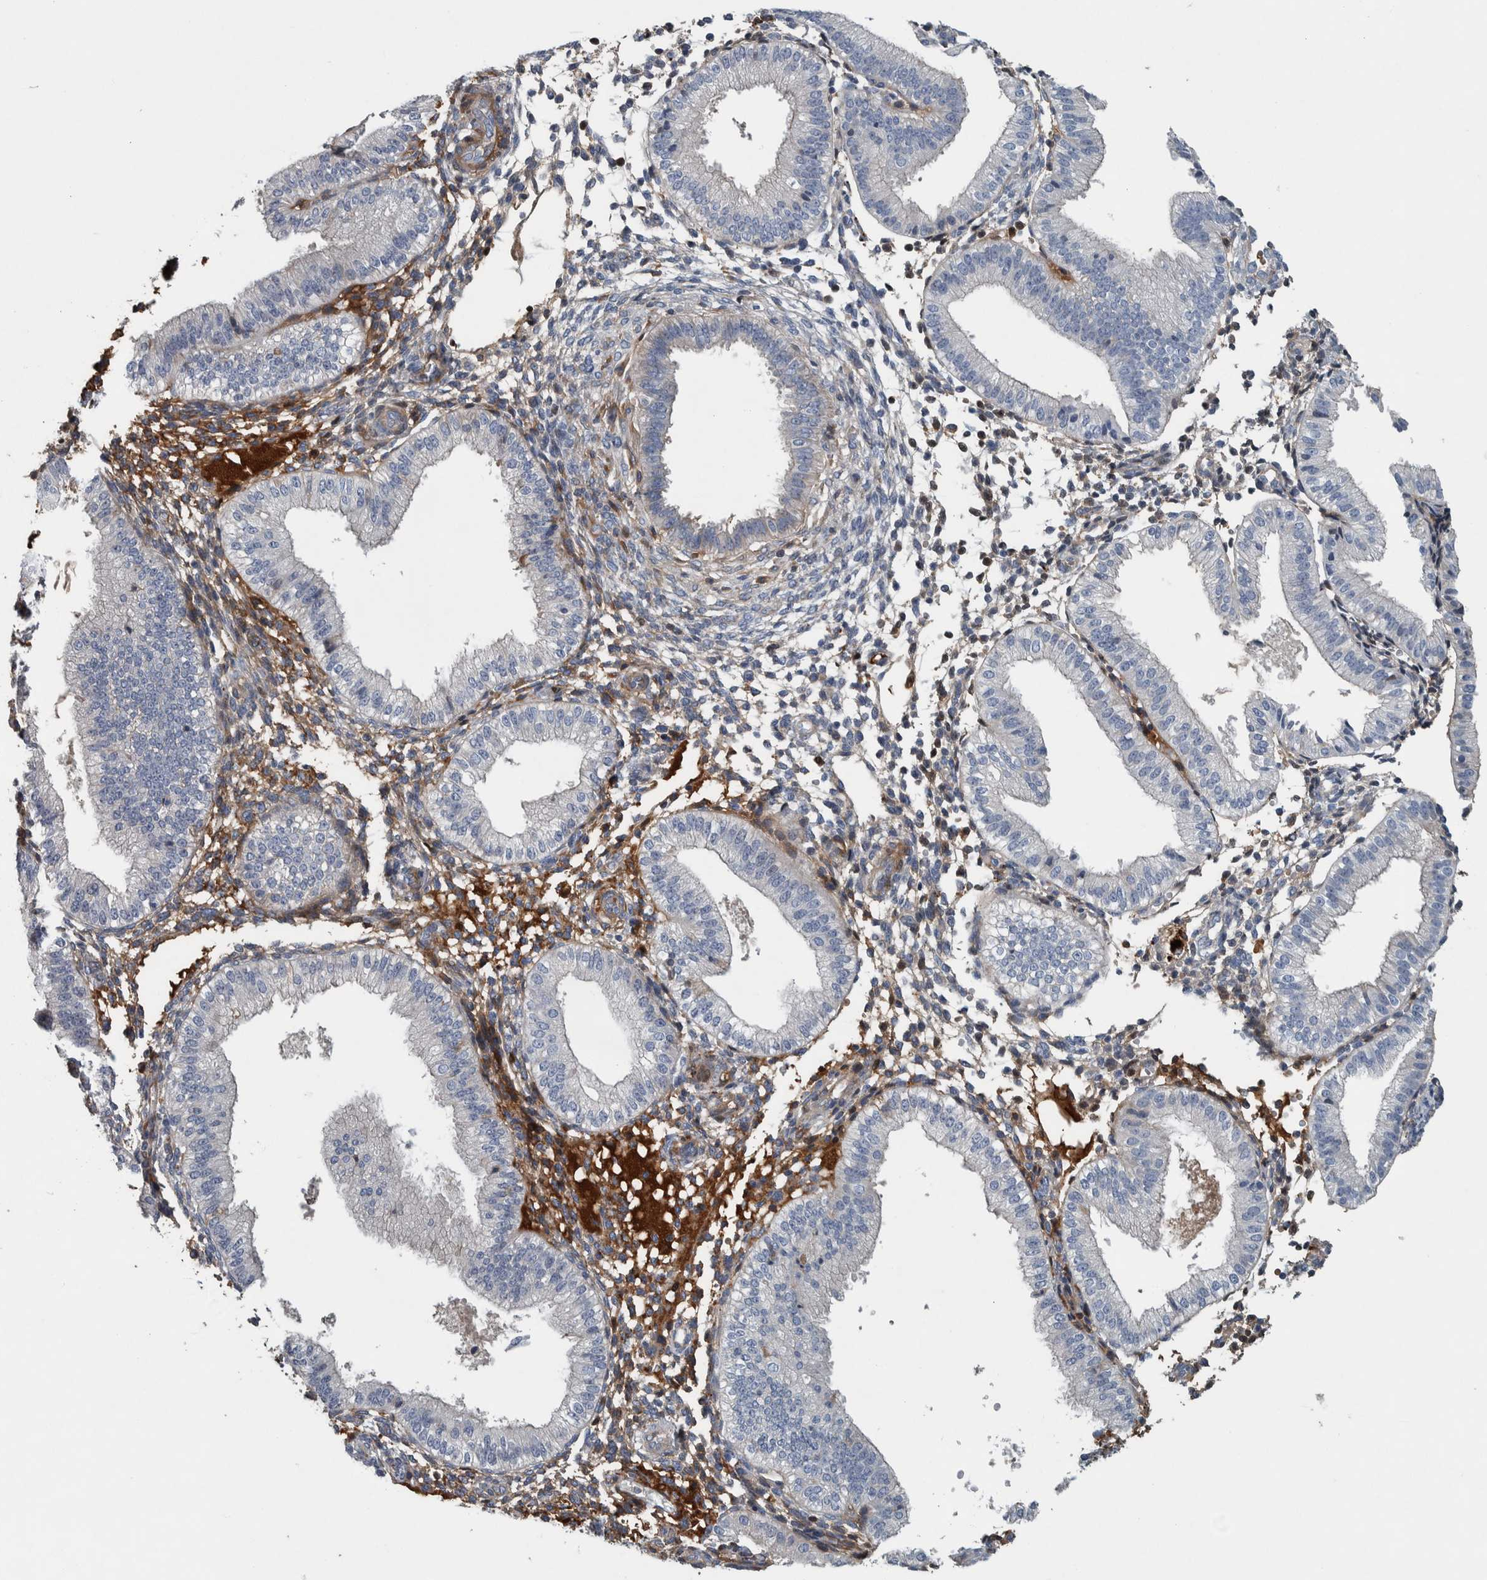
{"staining": {"intensity": "moderate", "quantity": "<25%", "location": "cytoplasmic/membranous"}, "tissue": "endometrium", "cell_type": "Cells in endometrial stroma", "image_type": "normal", "snomed": [{"axis": "morphology", "description": "Normal tissue, NOS"}, {"axis": "topography", "description": "Endometrium"}], "caption": "Immunohistochemistry of unremarkable human endometrium demonstrates low levels of moderate cytoplasmic/membranous staining in approximately <25% of cells in endometrial stroma.", "gene": "SERPINC1", "patient": {"sex": "female", "age": 39}}